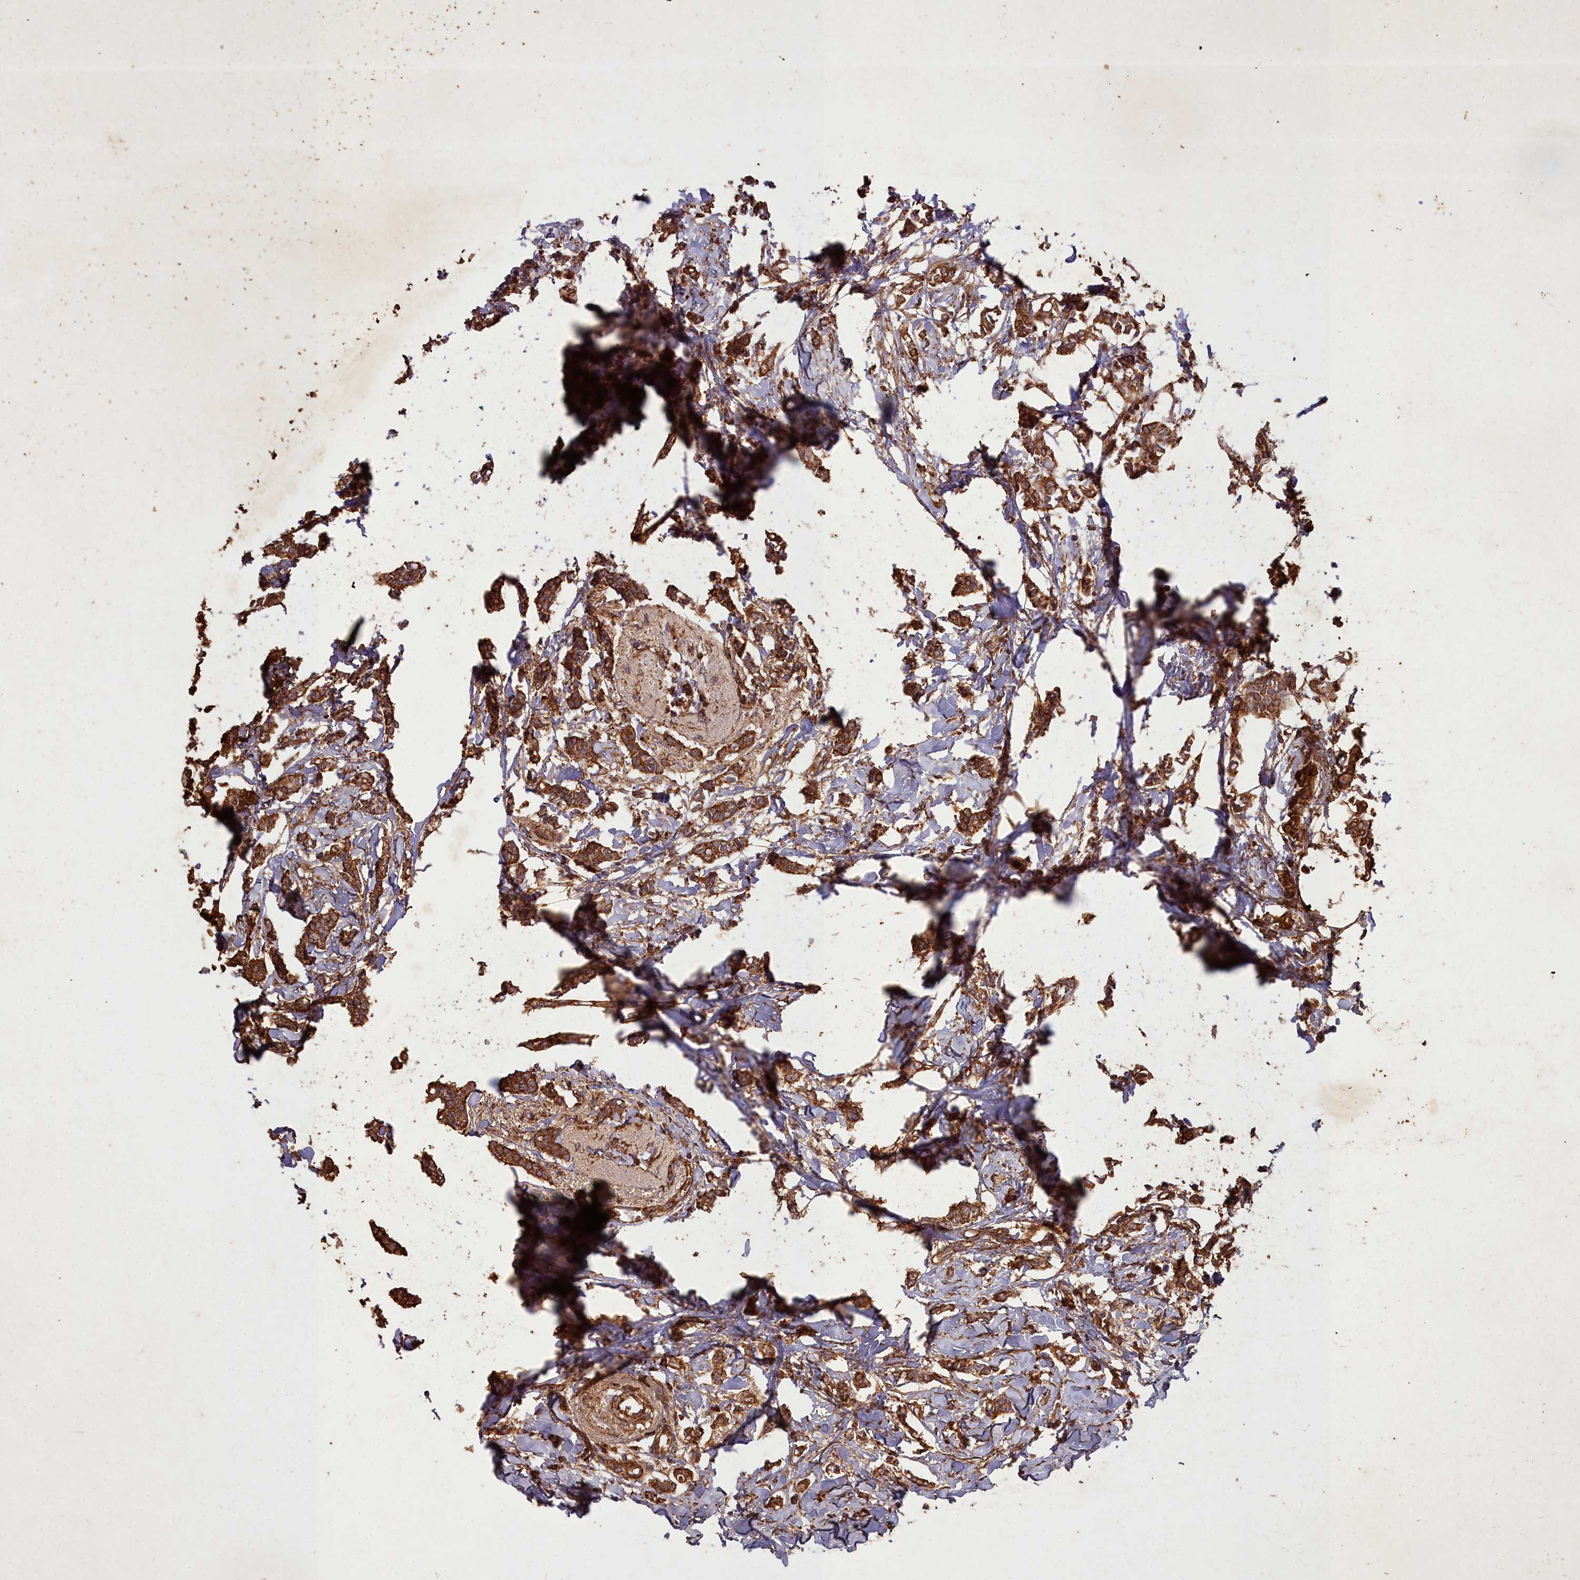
{"staining": {"intensity": "strong", "quantity": ">75%", "location": "cytoplasmic/membranous"}, "tissue": "breast cancer", "cell_type": "Tumor cells", "image_type": "cancer", "snomed": [{"axis": "morphology", "description": "Duct carcinoma"}, {"axis": "topography", "description": "Breast"}], "caption": "Breast cancer was stained to show a protein in brown. There is high levels of strong cytoplasmic/membranous staining in about >75% of tumor cells.", "gene": "COX11", "patient": {"sex": "female", "age": 41}}